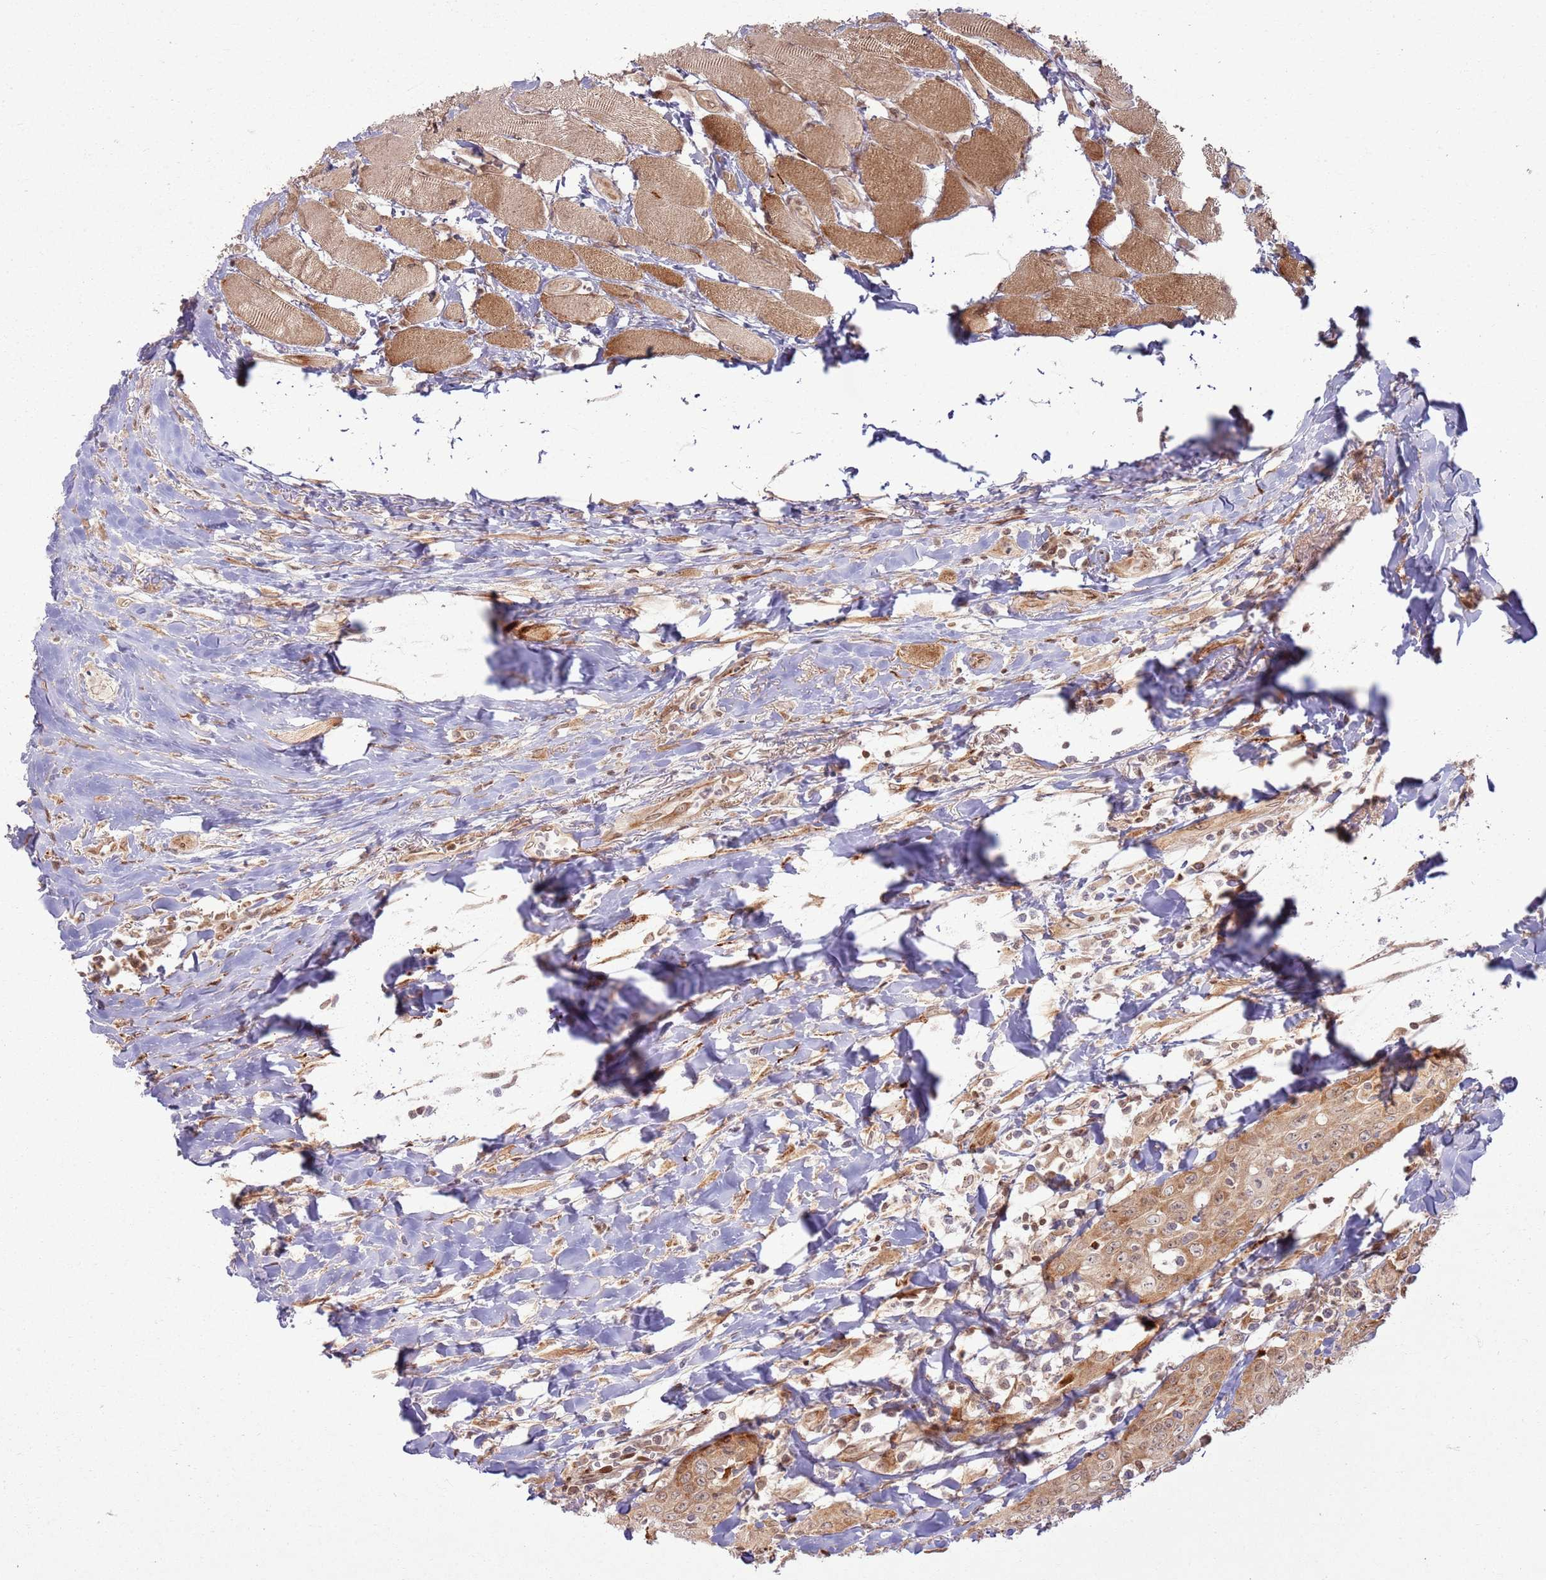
{"staining": {"intensity": "weak", "quantity": ">75%", "location": "cytoplasmic/membranous"}, "tissue": "head and neck cancer", "cell_type": "Tumor cells", "image_type": "cancer", "snomed": [{"axis": "morphology", "description": "Normal tissue, NOS"}, {"axis": "morphology", "description": "Squamous cell carcinoma, NOS"}, {"axis": "topography", "description": "Oral tissue"}, {"axis": "topography", "description": "Head-Neck"}], "caption": "Immunohistochemical staining of head and neck cancer demonstrates low levels of weak cytoplasmic/membranous positivity in approximately >75% of tumor cells.", "gene": "KLHL36", "patient": {"sex": "female", "age": 70}}